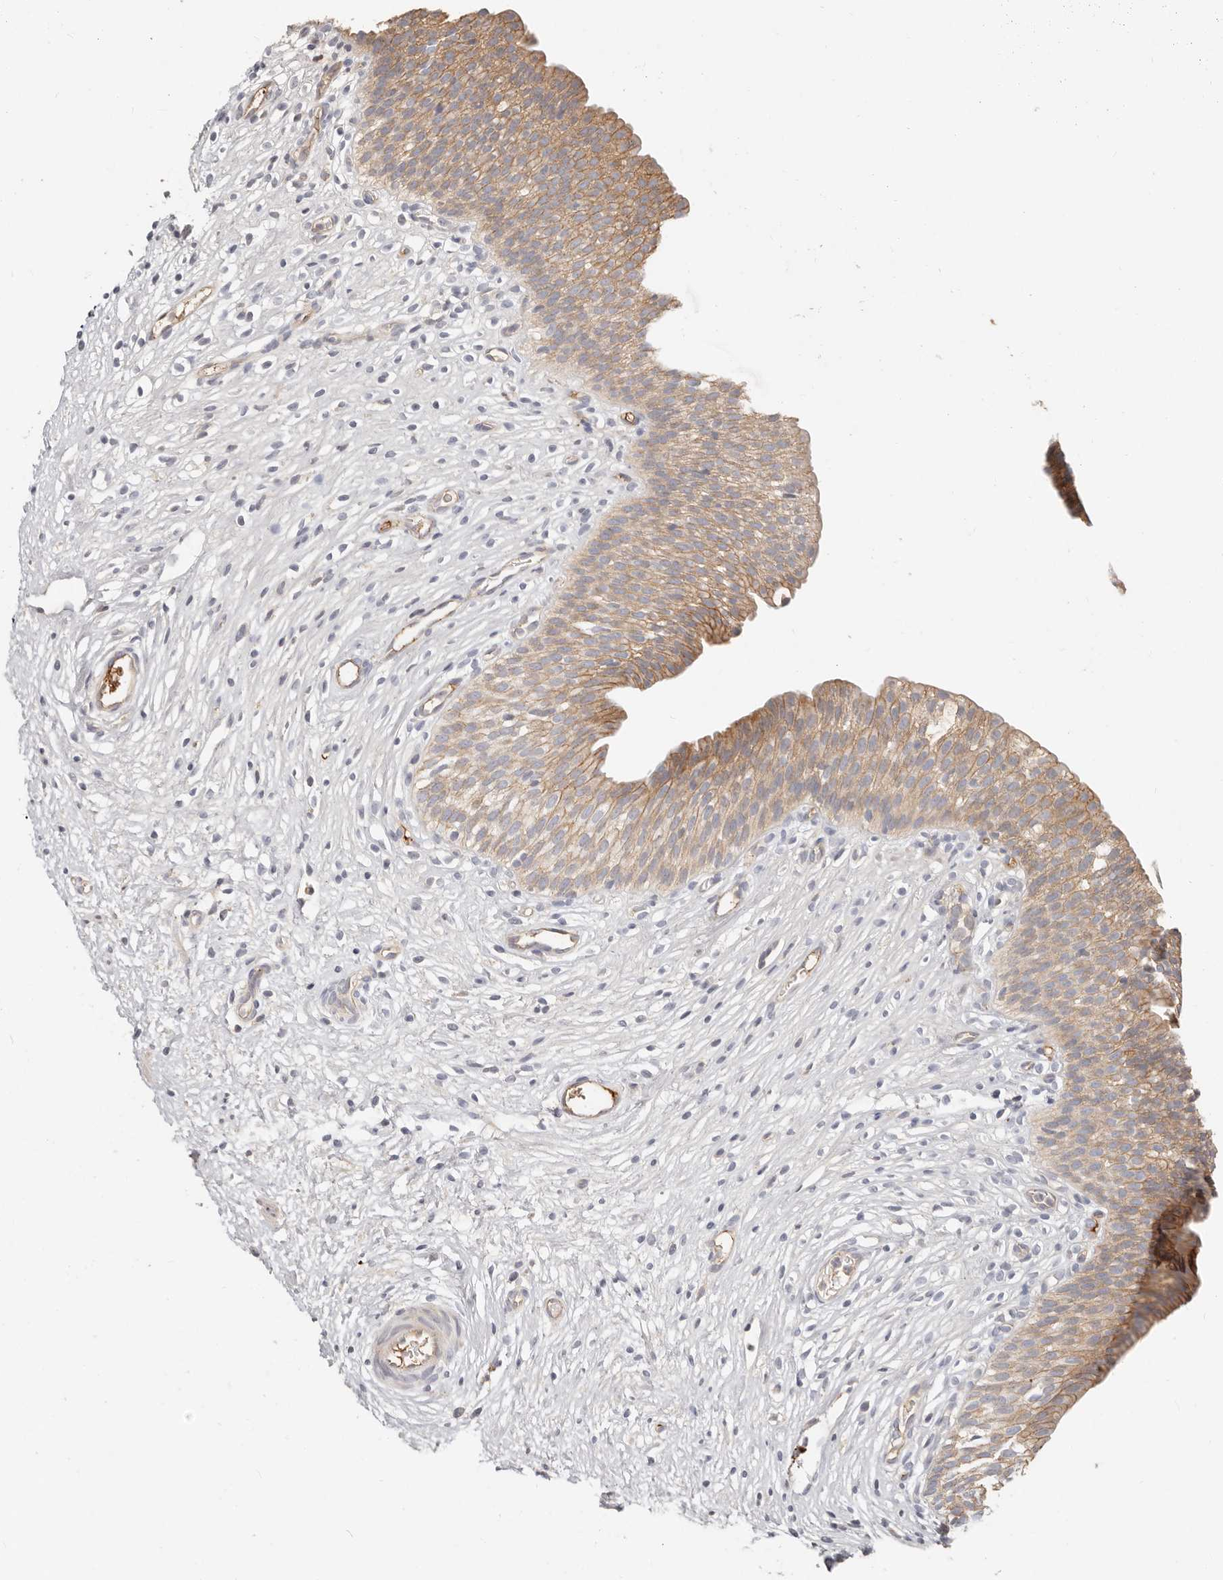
{"staining": {"intensity": "moderate", "quantity": ">75%", "location": "cytoplasmic/membranous"}, "tissue": "urinary bladder", "cell_type": "Urothelial cells", "image_type": "normal", "snomed": [{"axis": "morphology", "description": "Normal tissue, NOS"}, {"axis": "topography", "description": "Urinary bladder"}], "caption": "Urinary bladder was stained to show a protein in brown. There is medium levels of moderate cytoplasmic/membranous expression in approximately >75% of urothelial cells.", "gene": "MTFR2", "patient": {"sex": "male", "age": 1}}